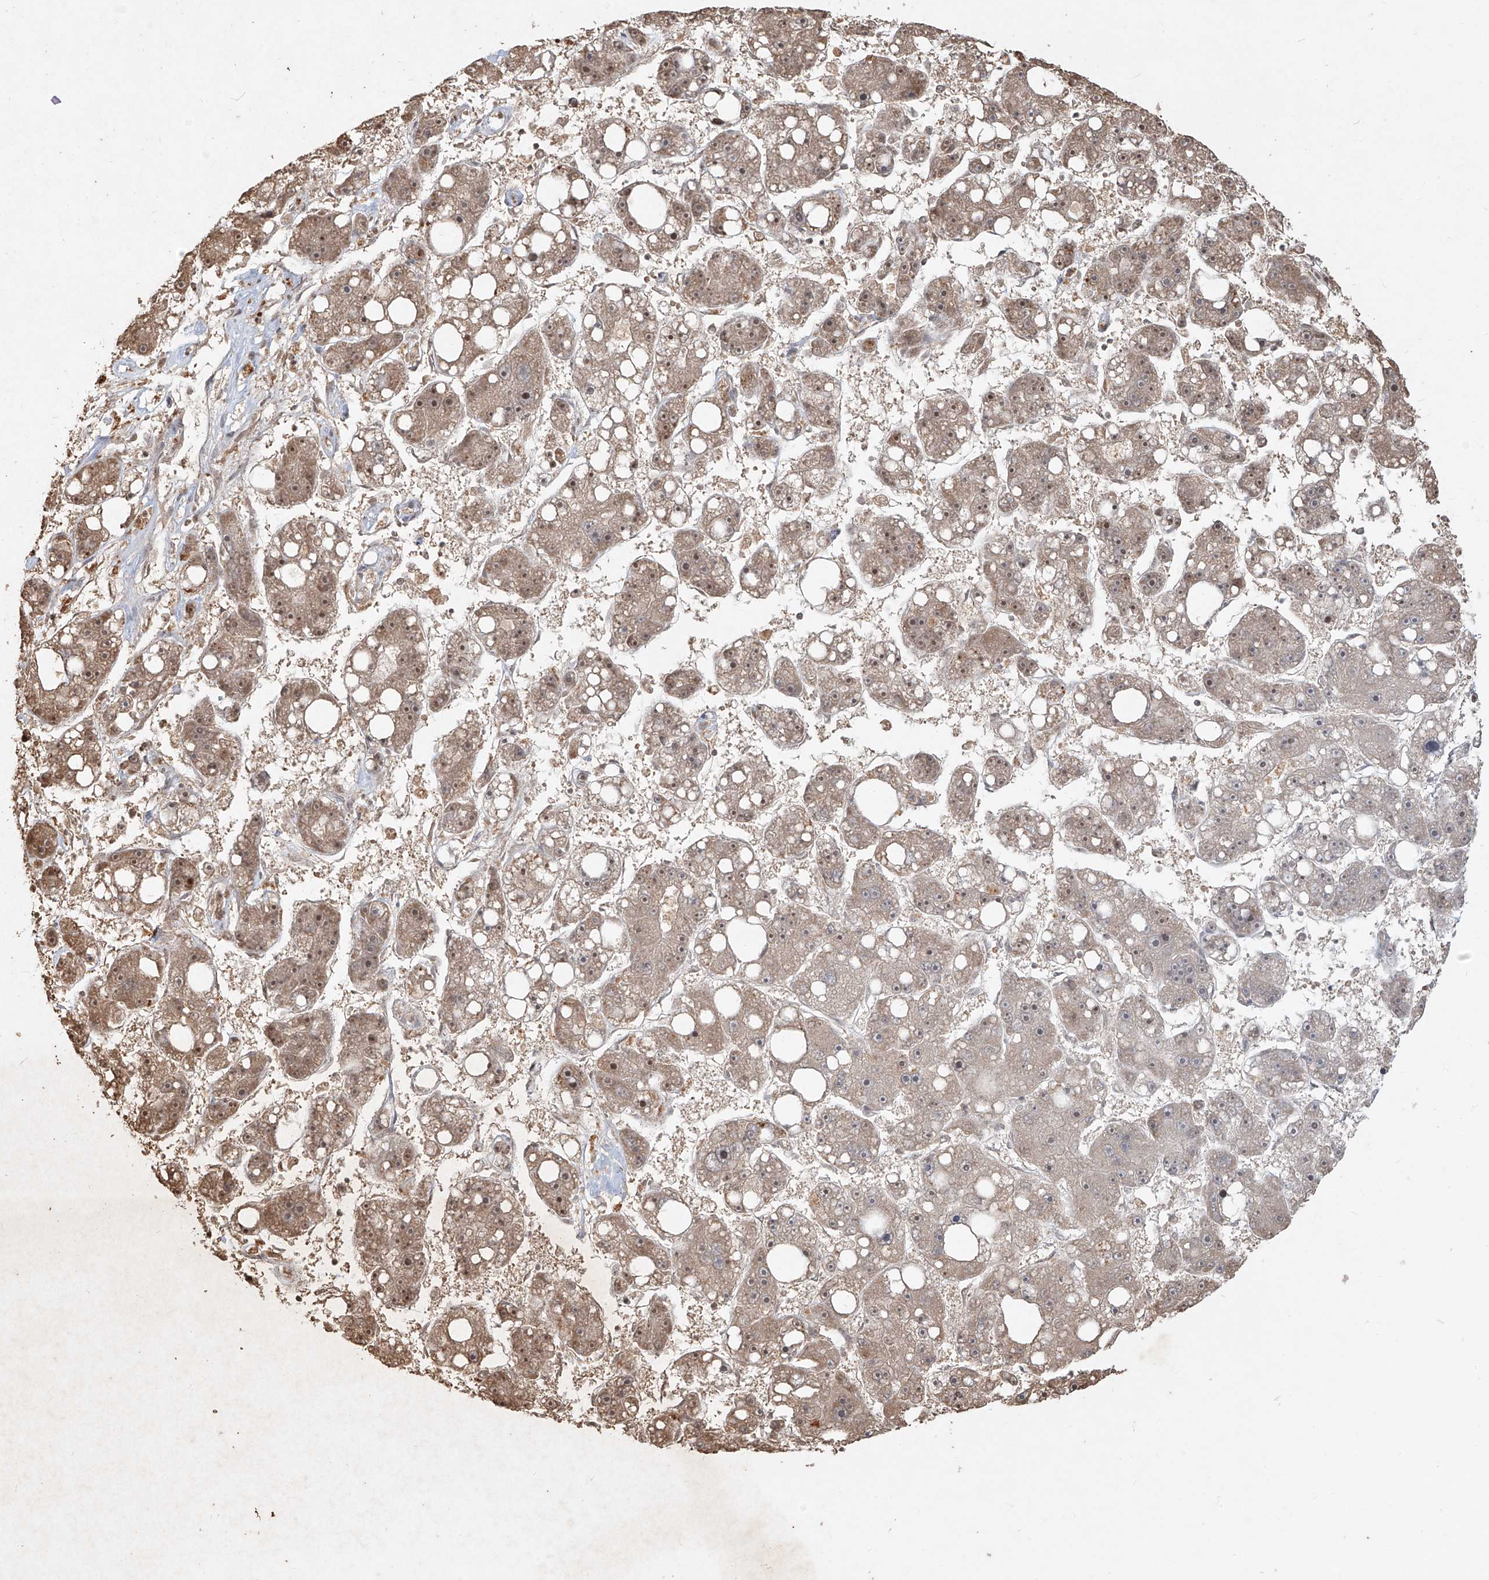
{"staining": {"intensity": "weak", "quantity": ">75%", "location": "cytoplasmic/membranous,nuclear"}, "tissue": "liver cancer", "cell_type": "Tumor cells", "image_type": "cancer", "snomed": [{"axis": "morphology", "description": "Carcinoma, Hepatocellular, NOS"}, {"axis": "topography", "description": "Liver"}], "caption": "DAB immunohistochemical staining of human liver cancer displays weak cytoplasmic/membranous and nuclear protein staining in approximately >75% of tumor cells.", "gene": "UBE2K", "patient": {"sex": "female", "age": 61}}